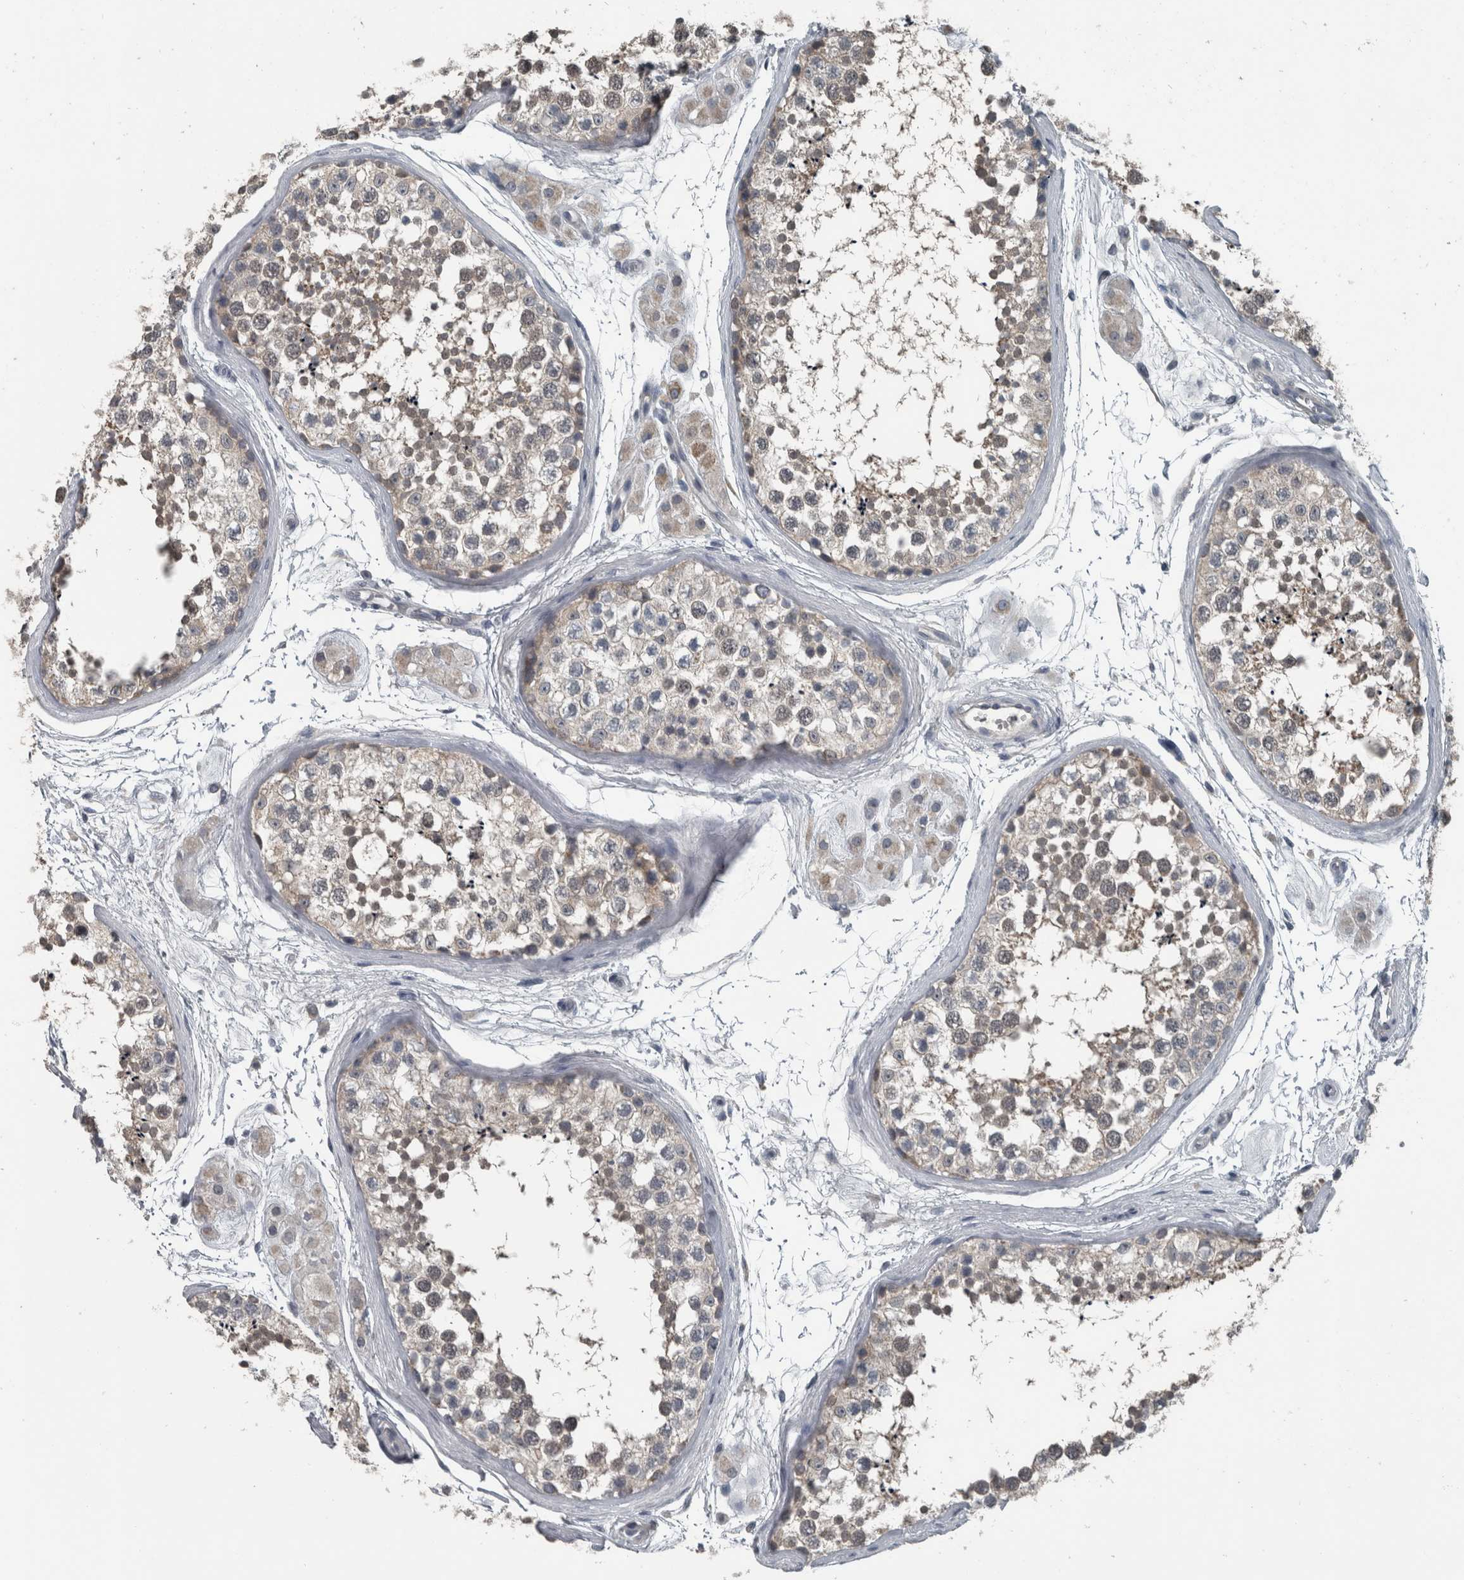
{"staining": {"intensity": "weak", "quantity": "25%-75%", "location": "cytoplasmic/membranous"}, "tissue": "testis", "cell_type": "Cells in seminiferous ducts", "image_type": "normal", "snomed": [{"axis": "morphology", "description": "Normal tissue, NOS"}, {"axis": "topography", "description": "Testis"}], "caption": "IHC of normal human testis displays low levels of weak cytoplasmic/membranous positivity in approximately 25%-75% of cells in seminiferous ducts.", "gene": "KRT20", "patient": {"sex": "male", "age": 56}}